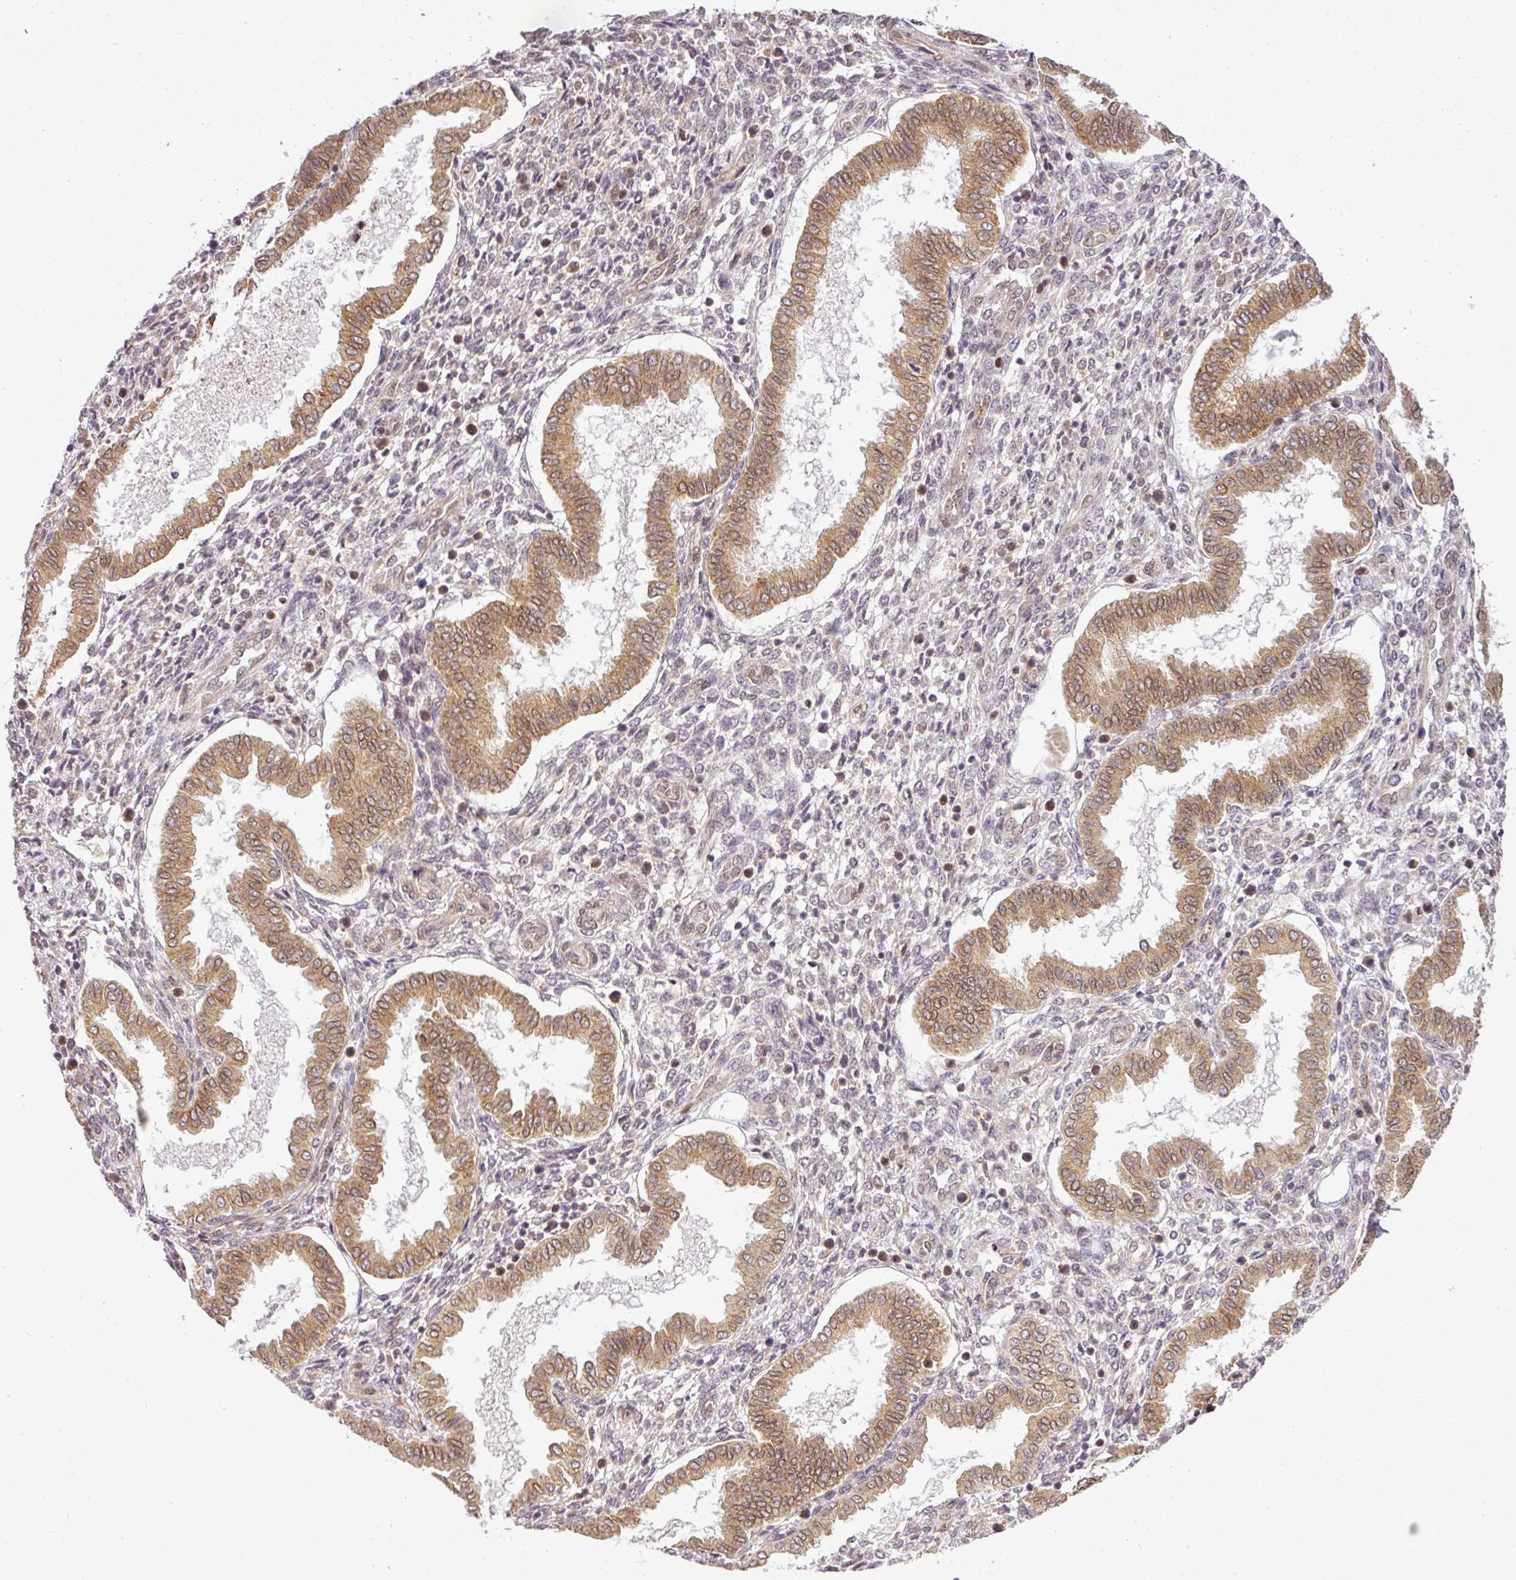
{"staining": {"intensity": "weak", "quantity": "25%-75%", "location": "nuclear"}, "tissue": "endometrium", "cell_type": "Cells in endometrial stroma", "image_type": "normal", "snomed": [{"axis": "morphology", "description": "Normal tissue, NOS"}, {"axis": "topography", "description": "Endometrium"}], "caption": "Immunohistochemical staining of benign endometrium reveals low levels of weak nuclear staining in approximately 25%-75% of cells in endometrial stroma. The protein is stained brown, and the nuclei are stained in blue (DAB IHC with brightfield microscopy, high magnification).", "gene": "C1orf226", "patient": {"sex": "female", "age": 24}}